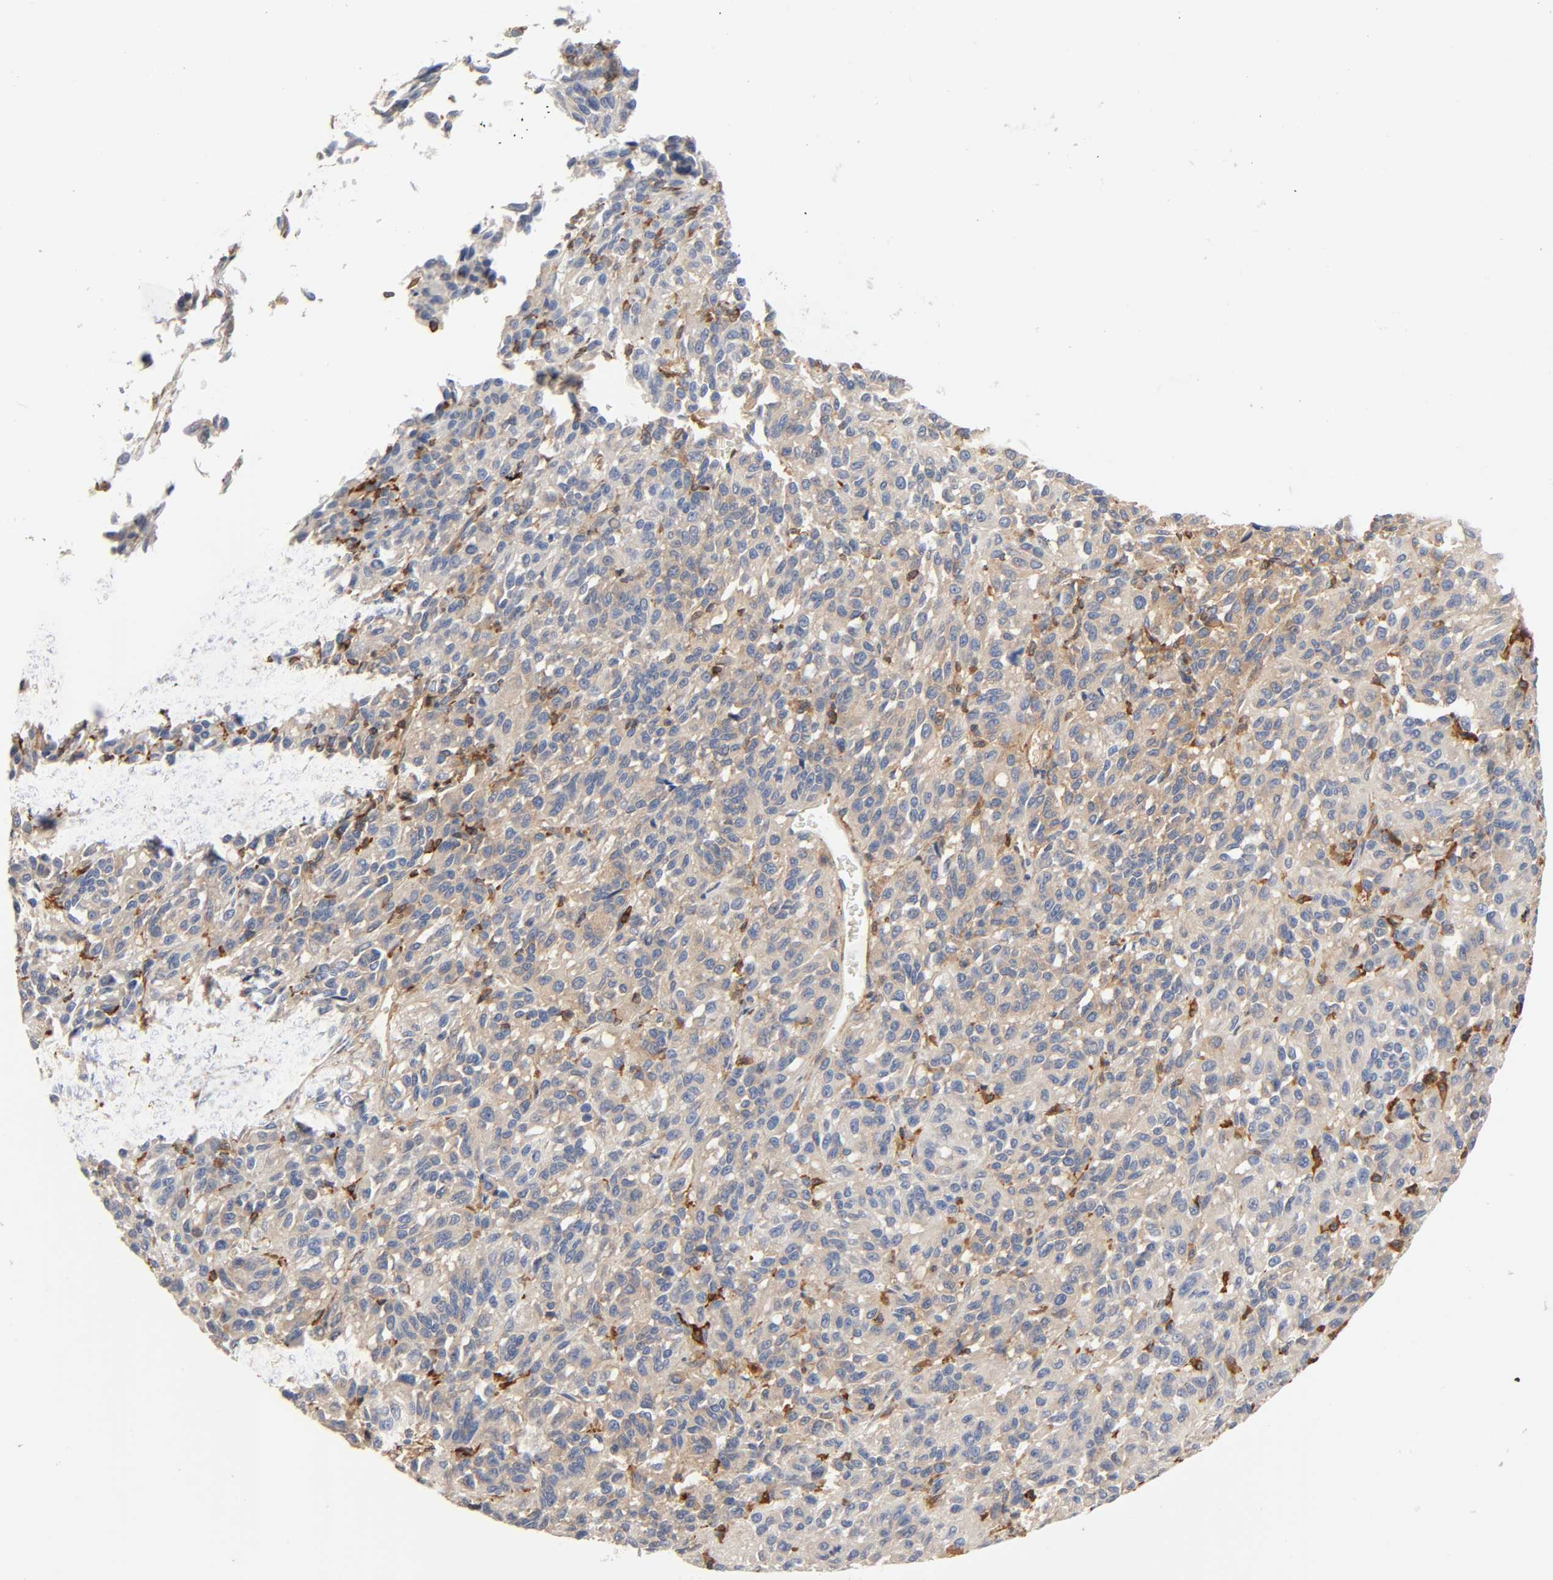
{"staining": {"intensity": "moderate", "quantity": ">75%", "location": "cytoplasmic/membranous"}, "tissue": "melanoma", "cell_type": "Tumor cells", "image_type": "cancer", "snomed": [{"axis": "morphology", "description": "Malignant melanoma, Metastatic site"}, {"axis": "topography", "description": "Lung"}], "caption": "IHC micrograph of neoplastic tissue: melanoma stained using immunohistochemistry displays medium levels of moderate protein expression localized specifically in the cytoplasmic/membranous of tumor cells, appearing as a cytoplasmic/membranous brown color.", "gene": "BIN1", "patient": {"sex": "male", "age": 64}}